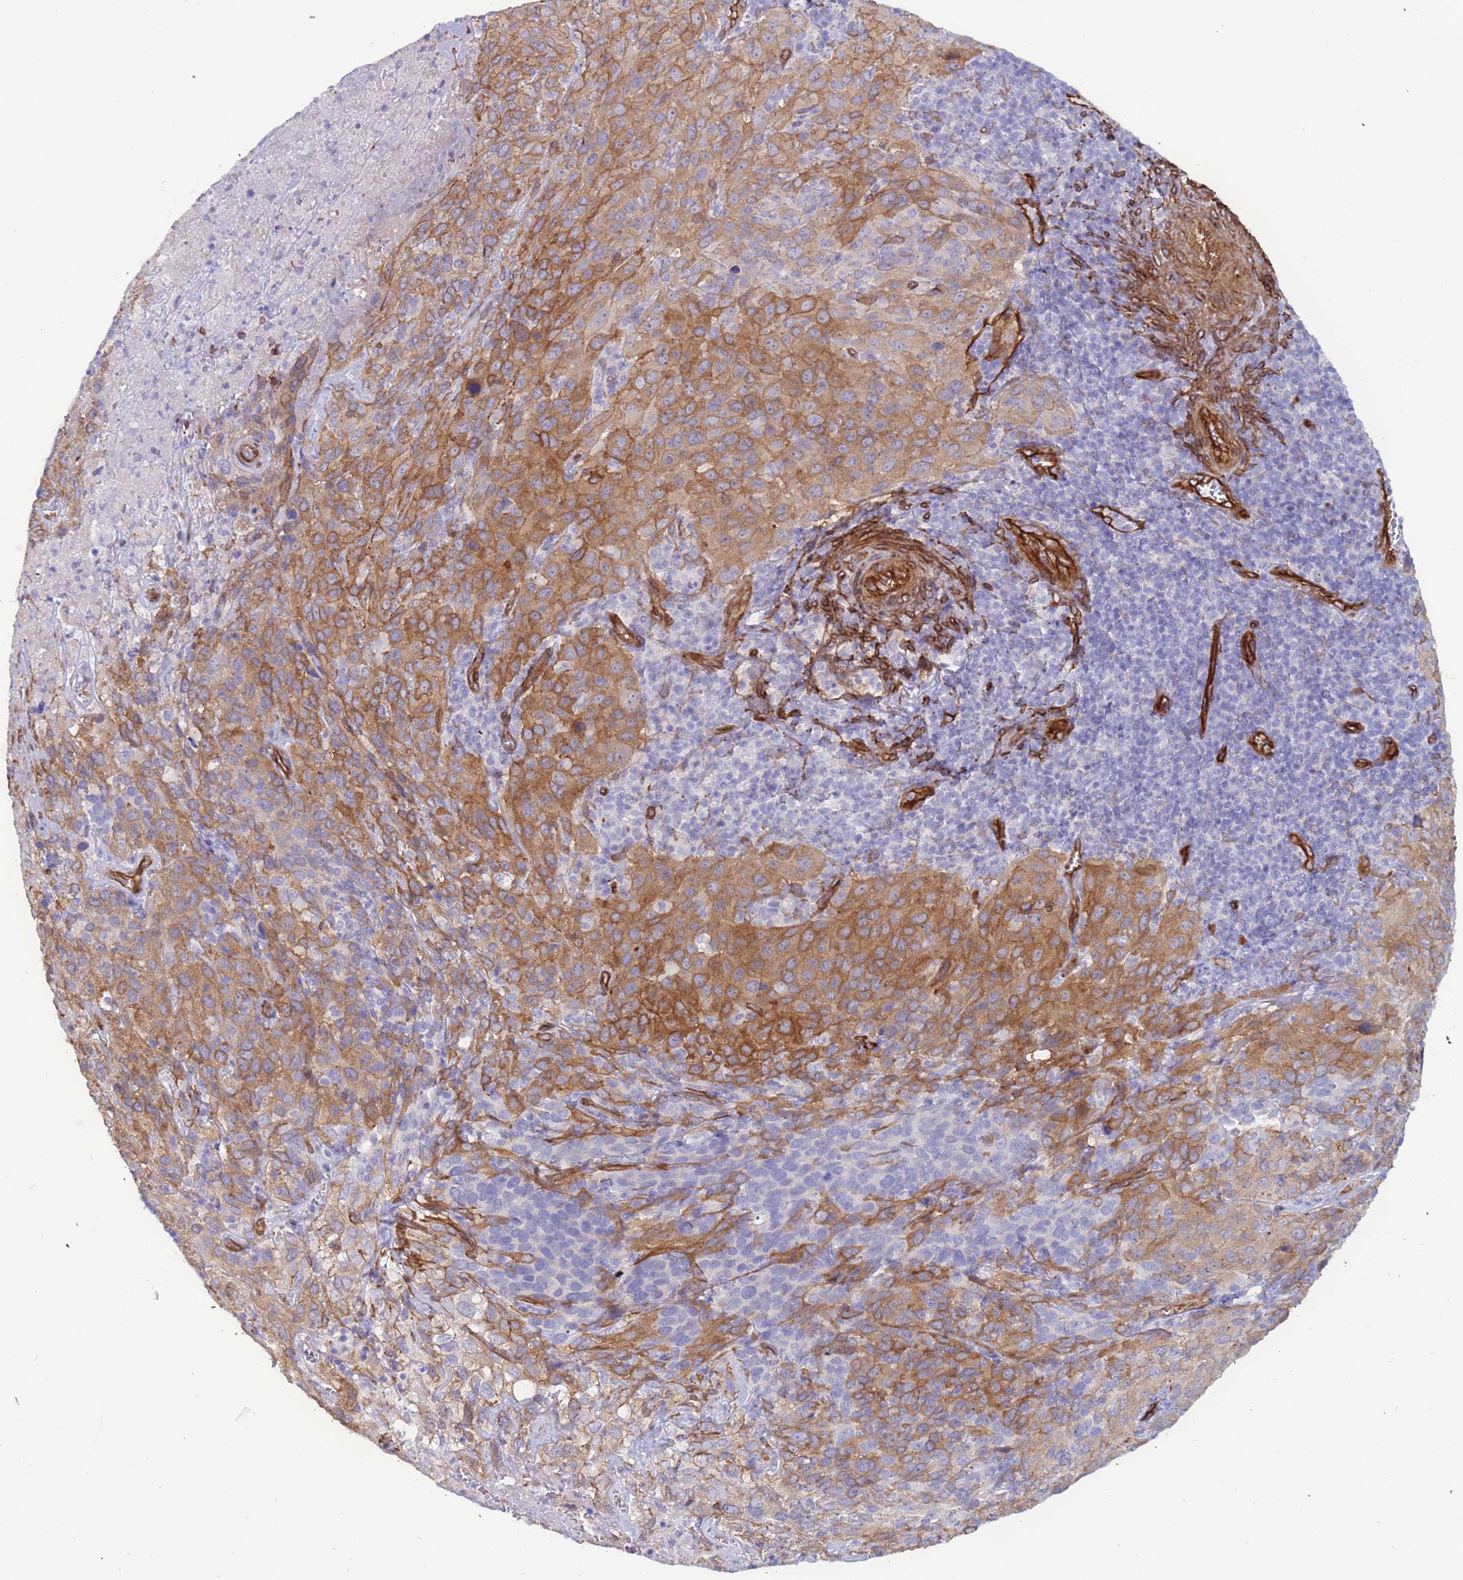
{"staining": {"intensity": "moderate", "quantity": ">75%", "location": "cytoplasmic/membranous"}, "tissue": "cervical cancer", "cell_type": "Tumor cells", "image_type": "cancer", "snomed": [{"axis": "morphology", "description": "Squamous cell carcinoma, NOS"}, {"axis": "topography", "description": "Cervix"}], "caption": "IHC micrograph of human cervical cancer (squamous cell carcinoma) stained for a protein (brown), which demonstrates medium levels of moderate cytoplasmic/membranous staining in approximately >75% of tumor cells.", "gene": "EHD2", "patient": {"sex": "female", "age": 51}}